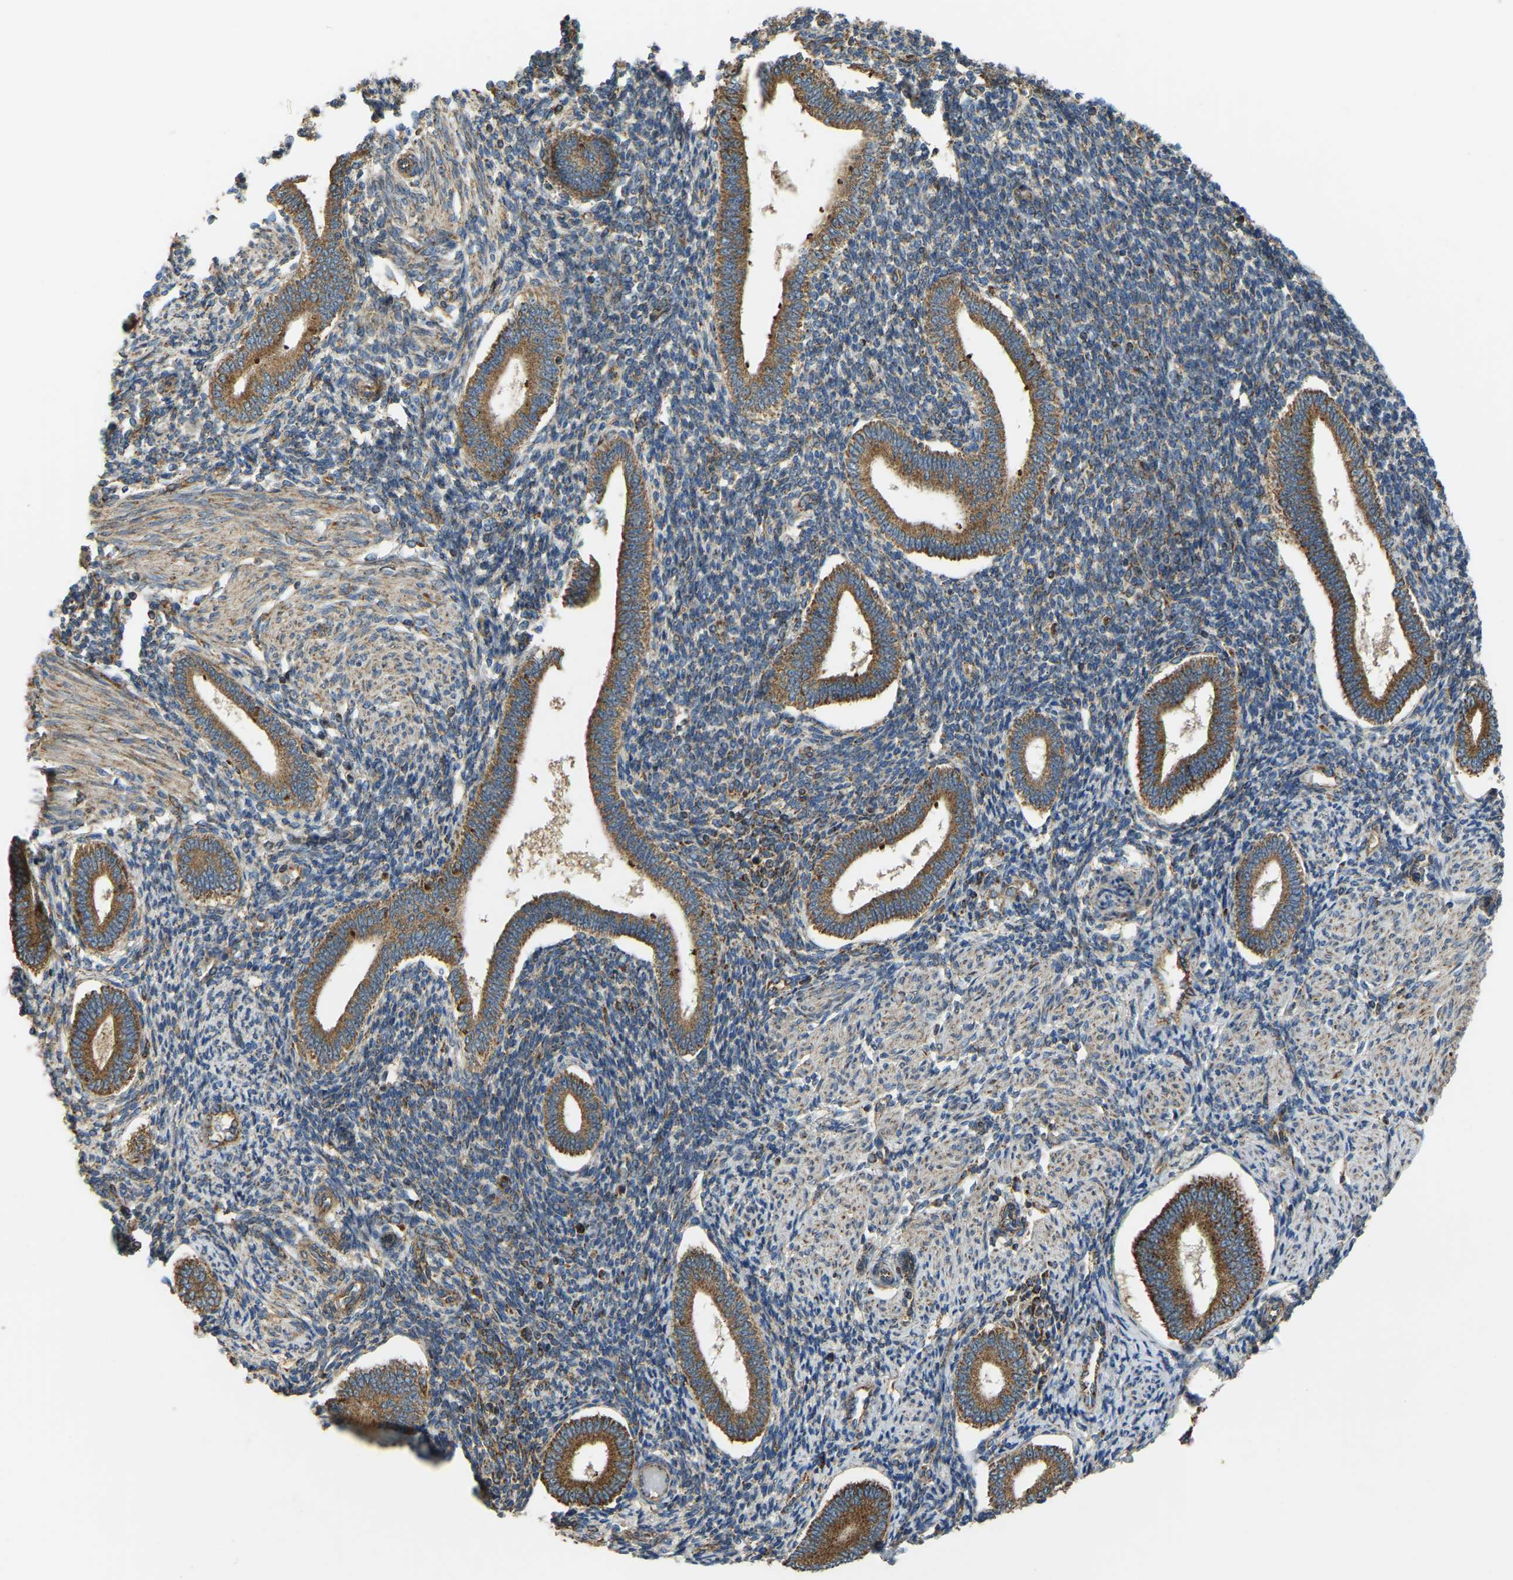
{"staining": {"intensity": "moderate", "quantity": ">75%", "location": "cytoplasmic/membranous"}, "tissue": "endometrium", "cell_type": "Cells in endometrial stroma", "image_type": "normal", "snomed": [{"axis": "morphology", "description": "Normal tissue, NOS"}, {"axis": "topography", "description": "Endometrium"}], "caption": "Immunohistochemistry (IHC) (DAB) staining of benign endometrium reveals moderate cytoplasmic/membranous protein positivity in approximately >75% of cells in endometrial stroma.", "gene": "PSMD7", "patient": {"sex": "female", "age": 42}}